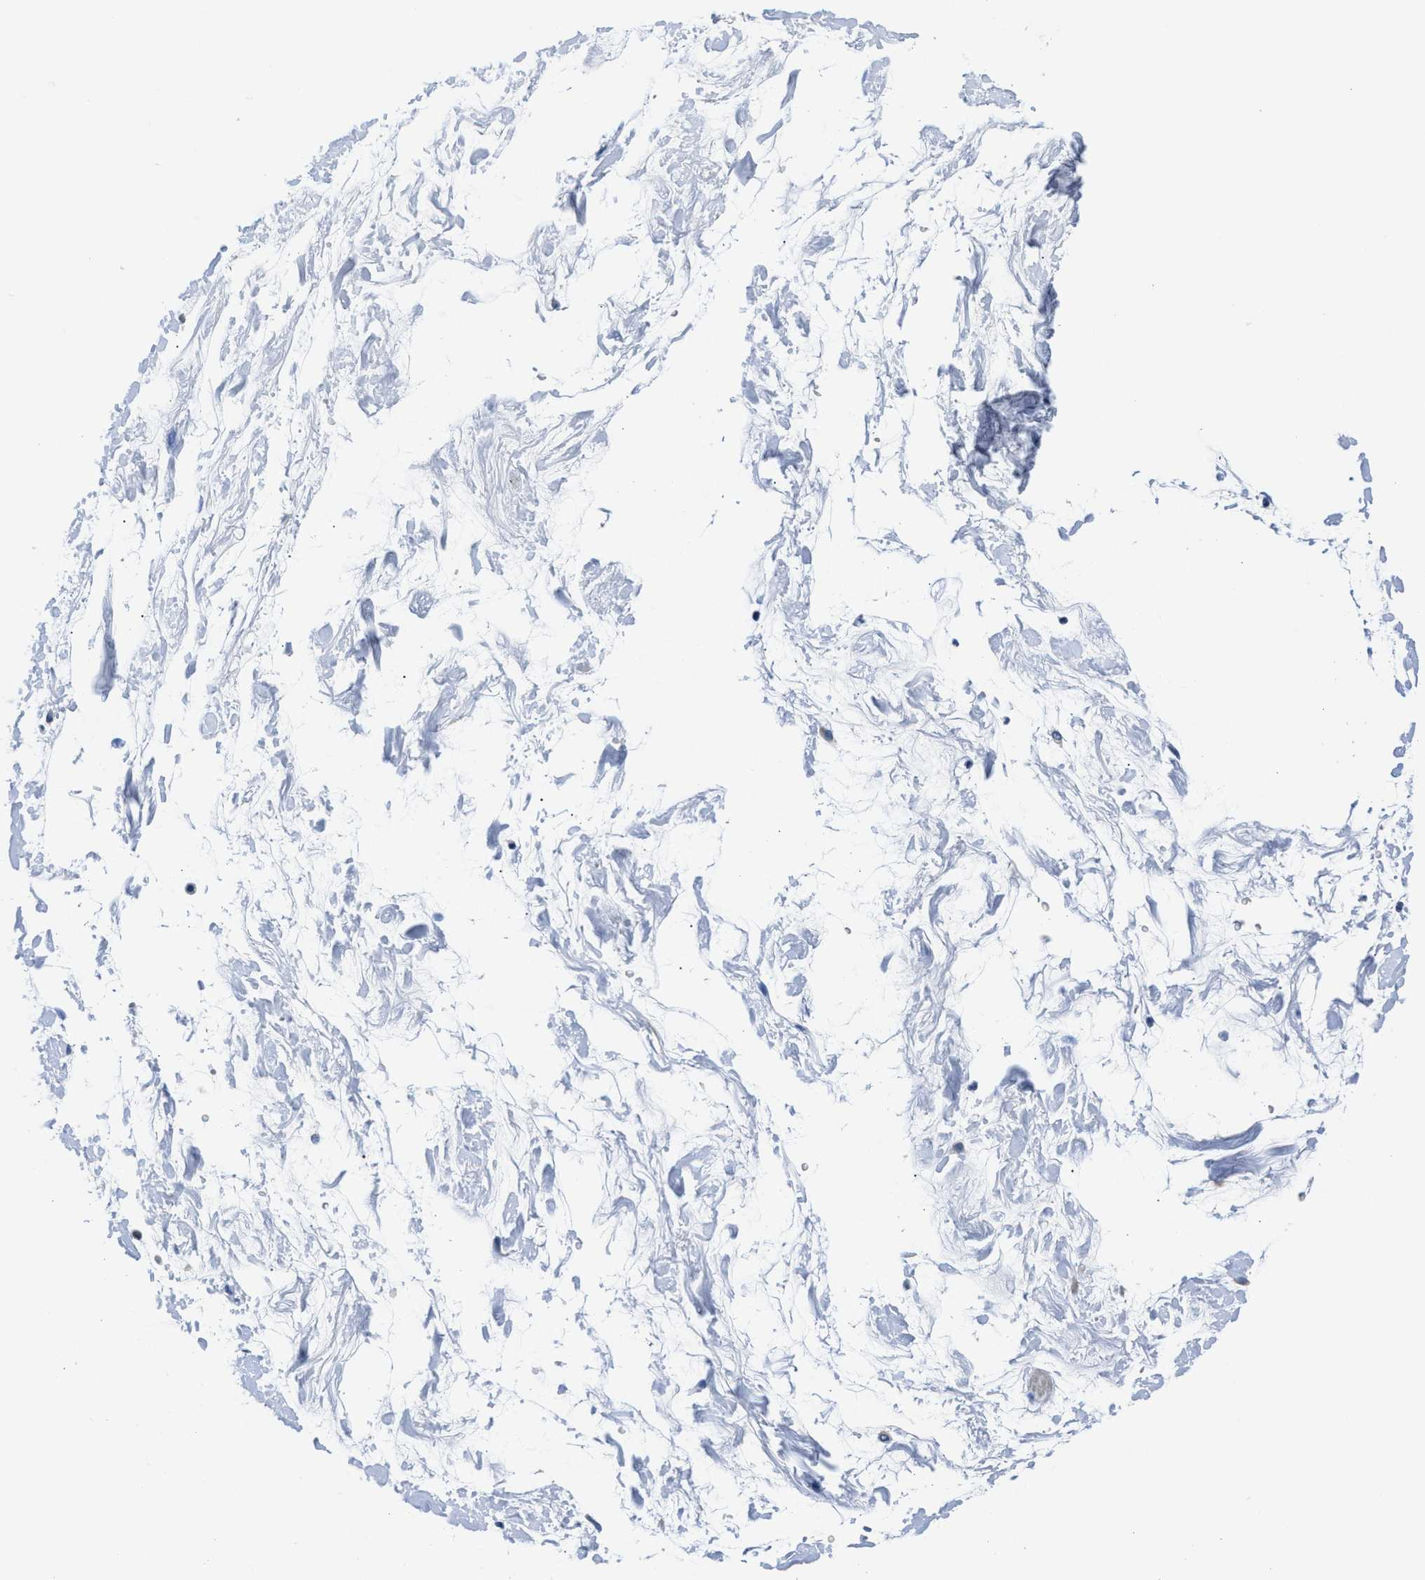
{"staining": {"intensity": "negative", "quantity": "none", "location": "none"}, "tissue": "adipose tissue", "cell_type": "Adipocytes", "image_type": "normal", "snomed": [{"axis": "morphology", "description": "Normal tissue, NOS"}, {"axis": "topography", "description": "Soft tissue"}], "caption": "DAB (3,3'-diaminobenzidine) immunohistochemical staining of benign human adipose tissue exhibits no significant positivity in adipocytes. Nuclei are stained in blue.", "gene": "MYH3", "patient": {"sex": "male", "age": 72}}